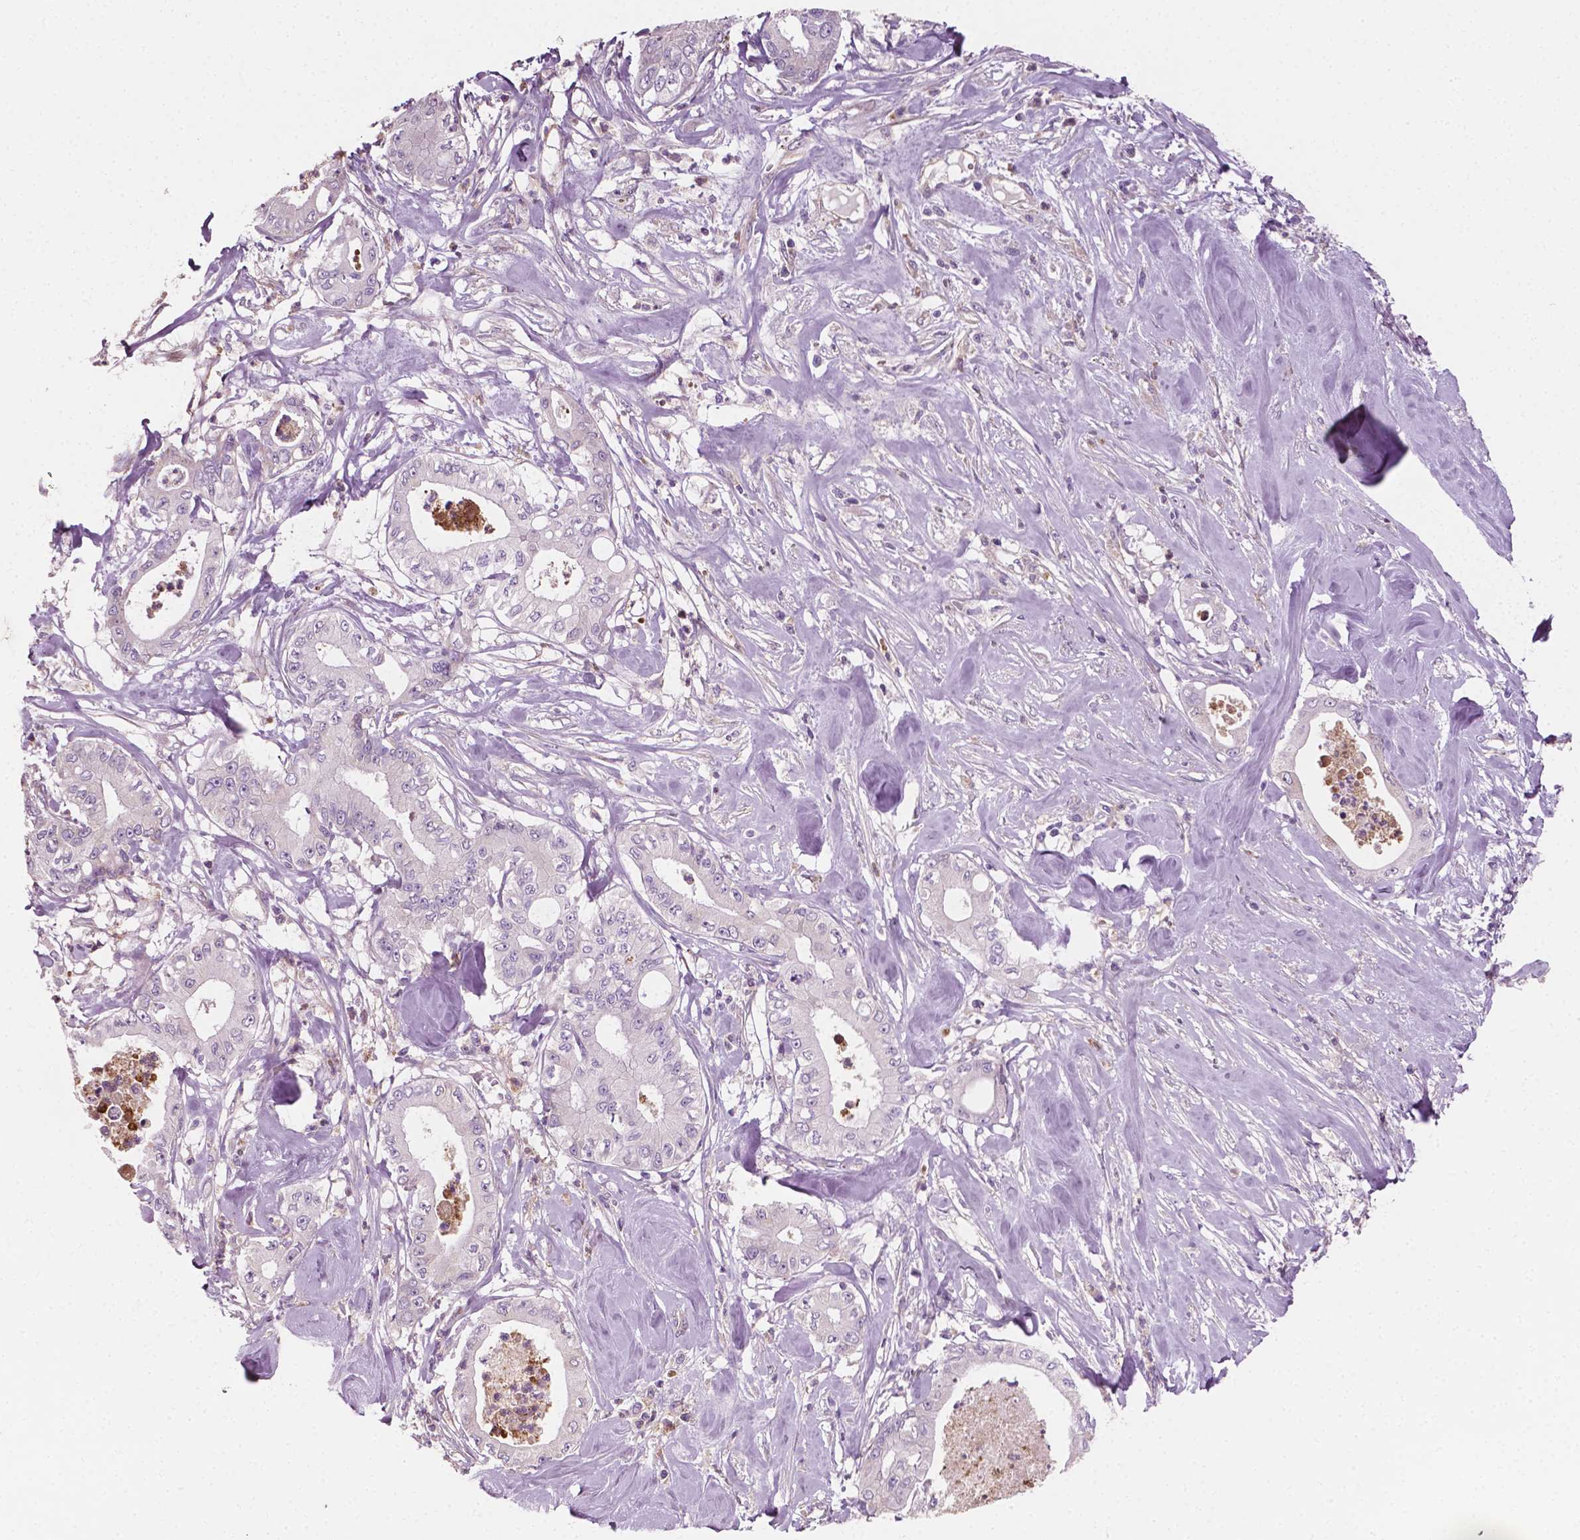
{"staining": {"intensity": "negative", "quantity": "none", "location": "none"}, "tissue": "pancreatic cancer", "cell_type": "Tumor cells", "image_type": "cancer", "snomed": [{"axis": "morphology", "description": "Adenocarcinoma, NOS"}, {"axis": "topography", "description": "Pancreas"}], "caption": "An immunohistochemistry (IHC) histopathology image of pancreatic cancer (adenocarcinoma) is shown. There is no staining in tumor cells of pancreatic cancer (adenocarcinoma).", "gene": "PTX3", "patient": {"sex": "male", "age": 71}}